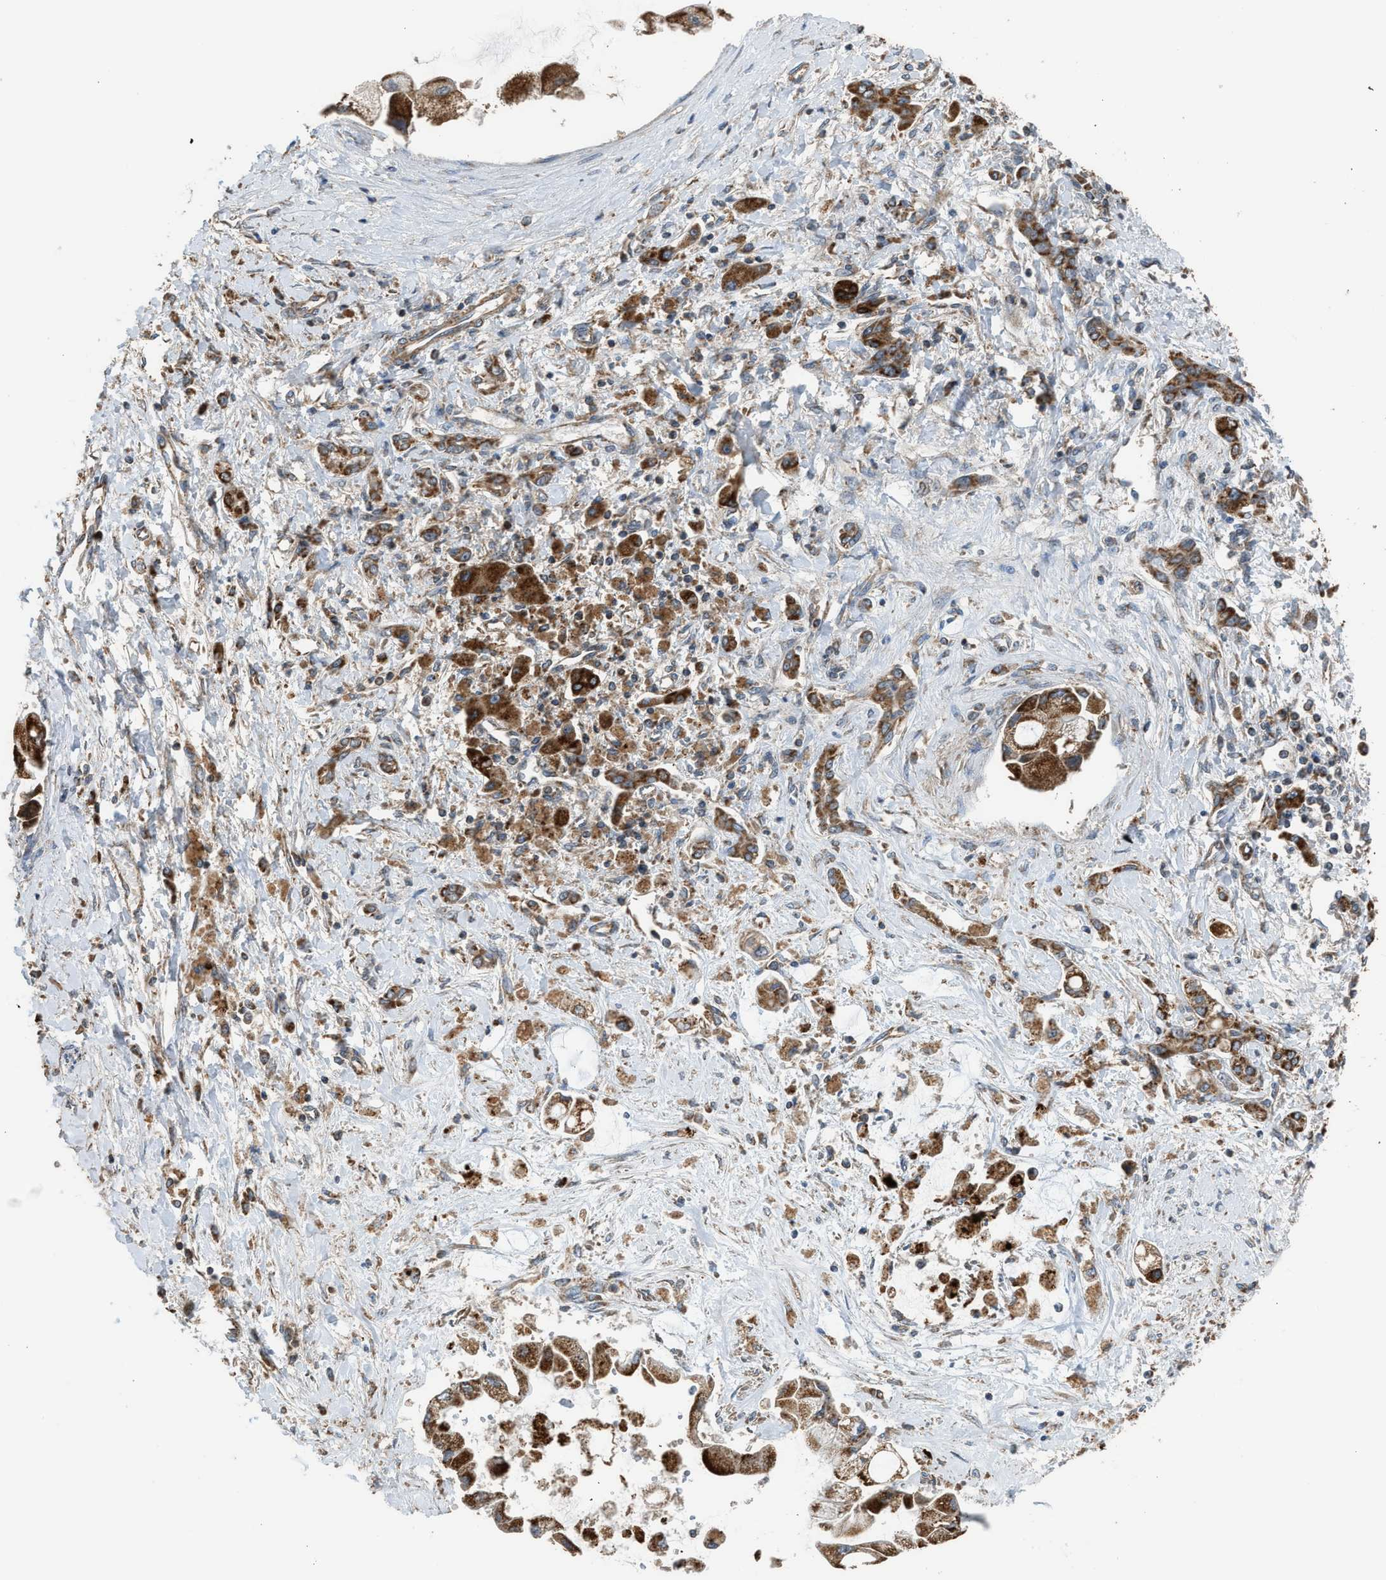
{"staining": {"intensity": "strong", "quantity": ">75%", "location": "cytoplasmic/membranous"}, "tissue": "liver cancer", "cell_type": "Tumor cells", "image_type": "cancer", "snomed": [{"axis": "morphology", "description": "Cholangiocarcinoma"}, {"axis": "topography", "description": "Liver"}], "caption": "Immunohistochemical staining of human liver cancer shows high levels of strong cytoplasmic/membranous protein staining in approximately >75% of tumor cells. (brown staining indicates protein expression, while blue staining denotes nuclei).", "gene": "STARD3", "patient": {"sex": "male", "age": 50}}